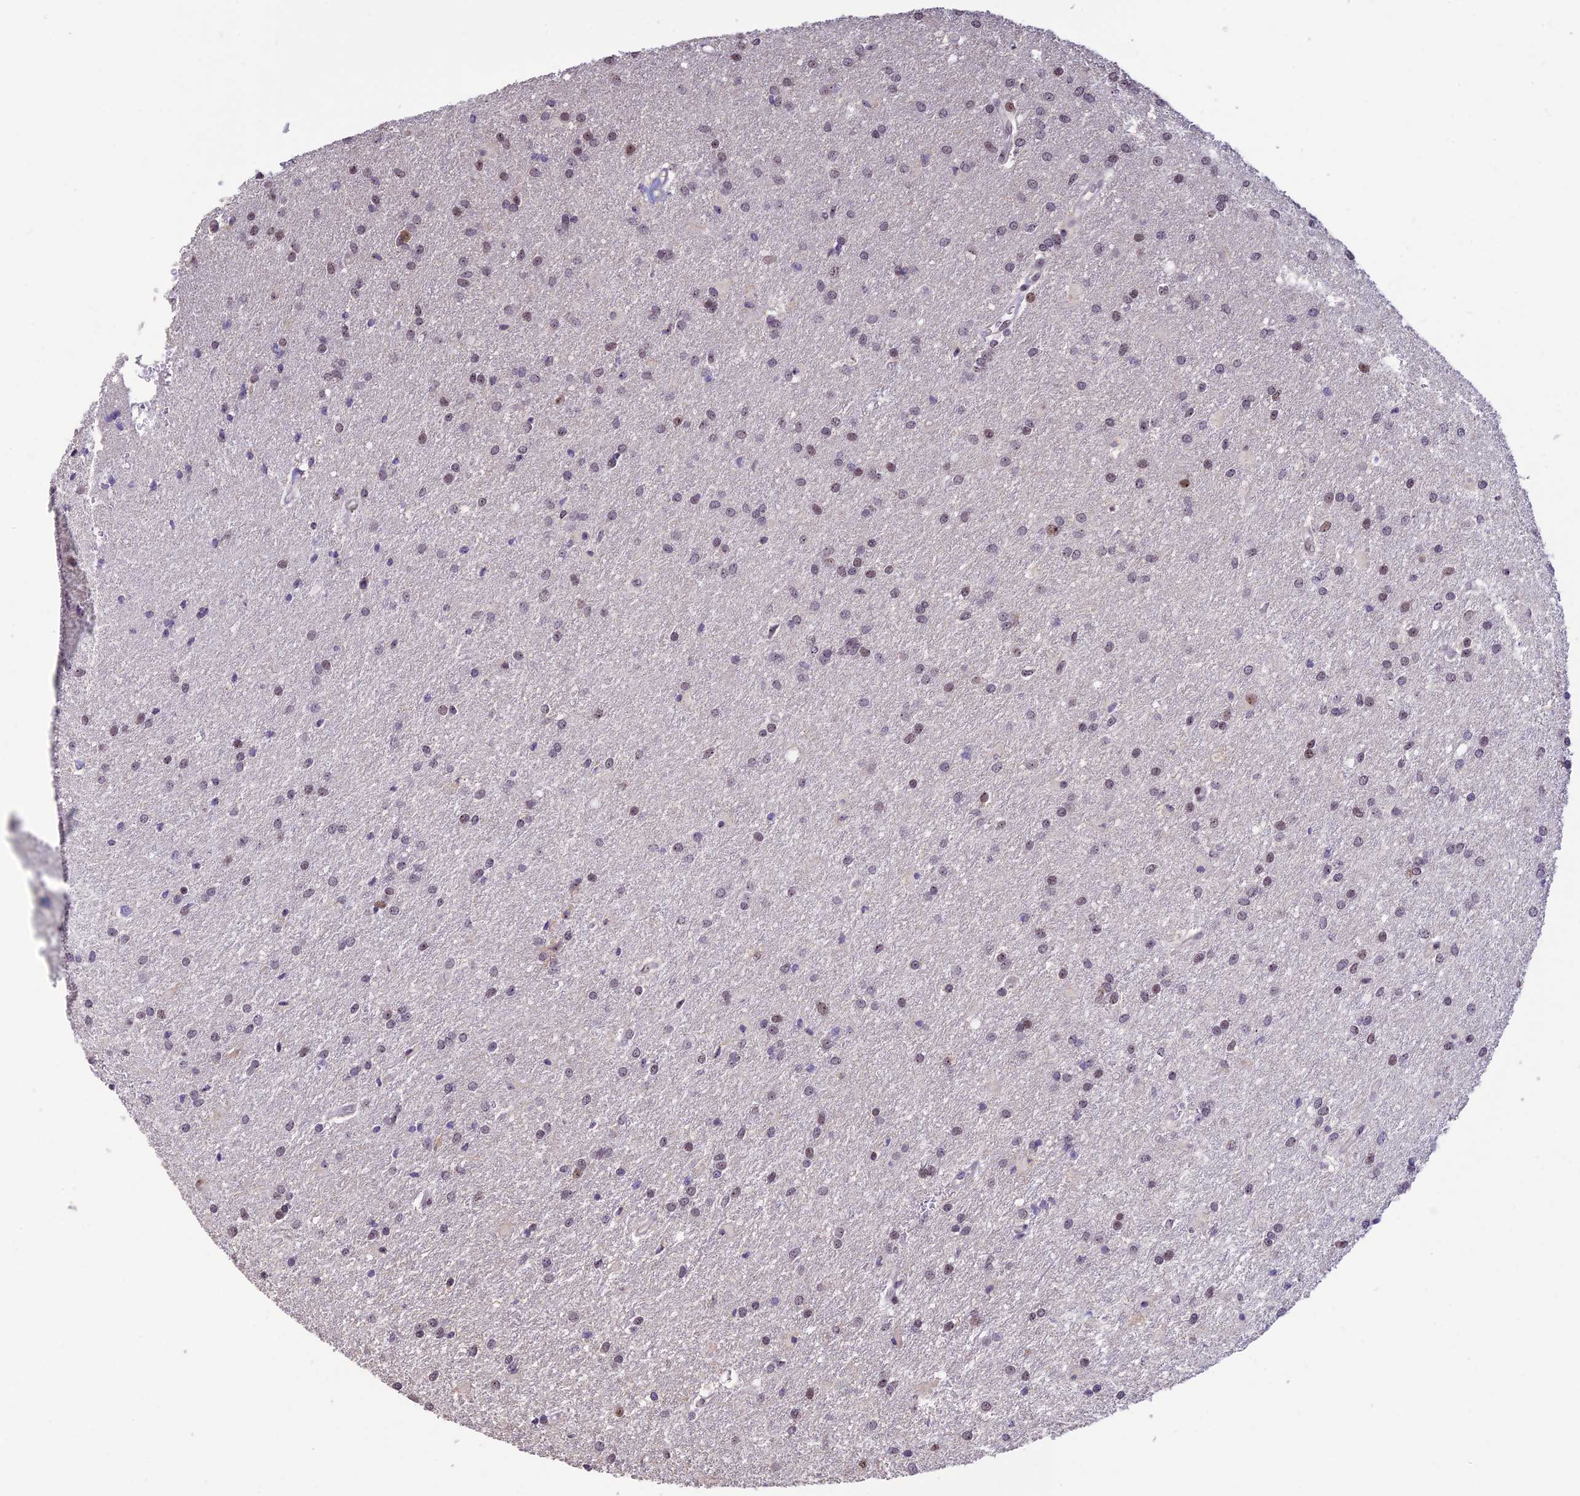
{"staining": {"intensity": "negative", "quantity": "none", "location": "none"}, "tissue": "glioma", "cell_type": "Tumor cells", "image_type": "cancer", "snomed": [{"axis": "morphology", "description": "Glioma, malignant, High grade"}, {"axis": "topography", "description": "Brain"}], "caption": "High magnification brightfield microscopy of malignant glioma (high-grade) stained with DAB (3,3'-diaminobenzidine) (brown) and counterstained with hematoxylin (blue): tumor cells show no significant positivity.", "gene": "POLR1G", "patient": {"sex": "female", "age": 50}}